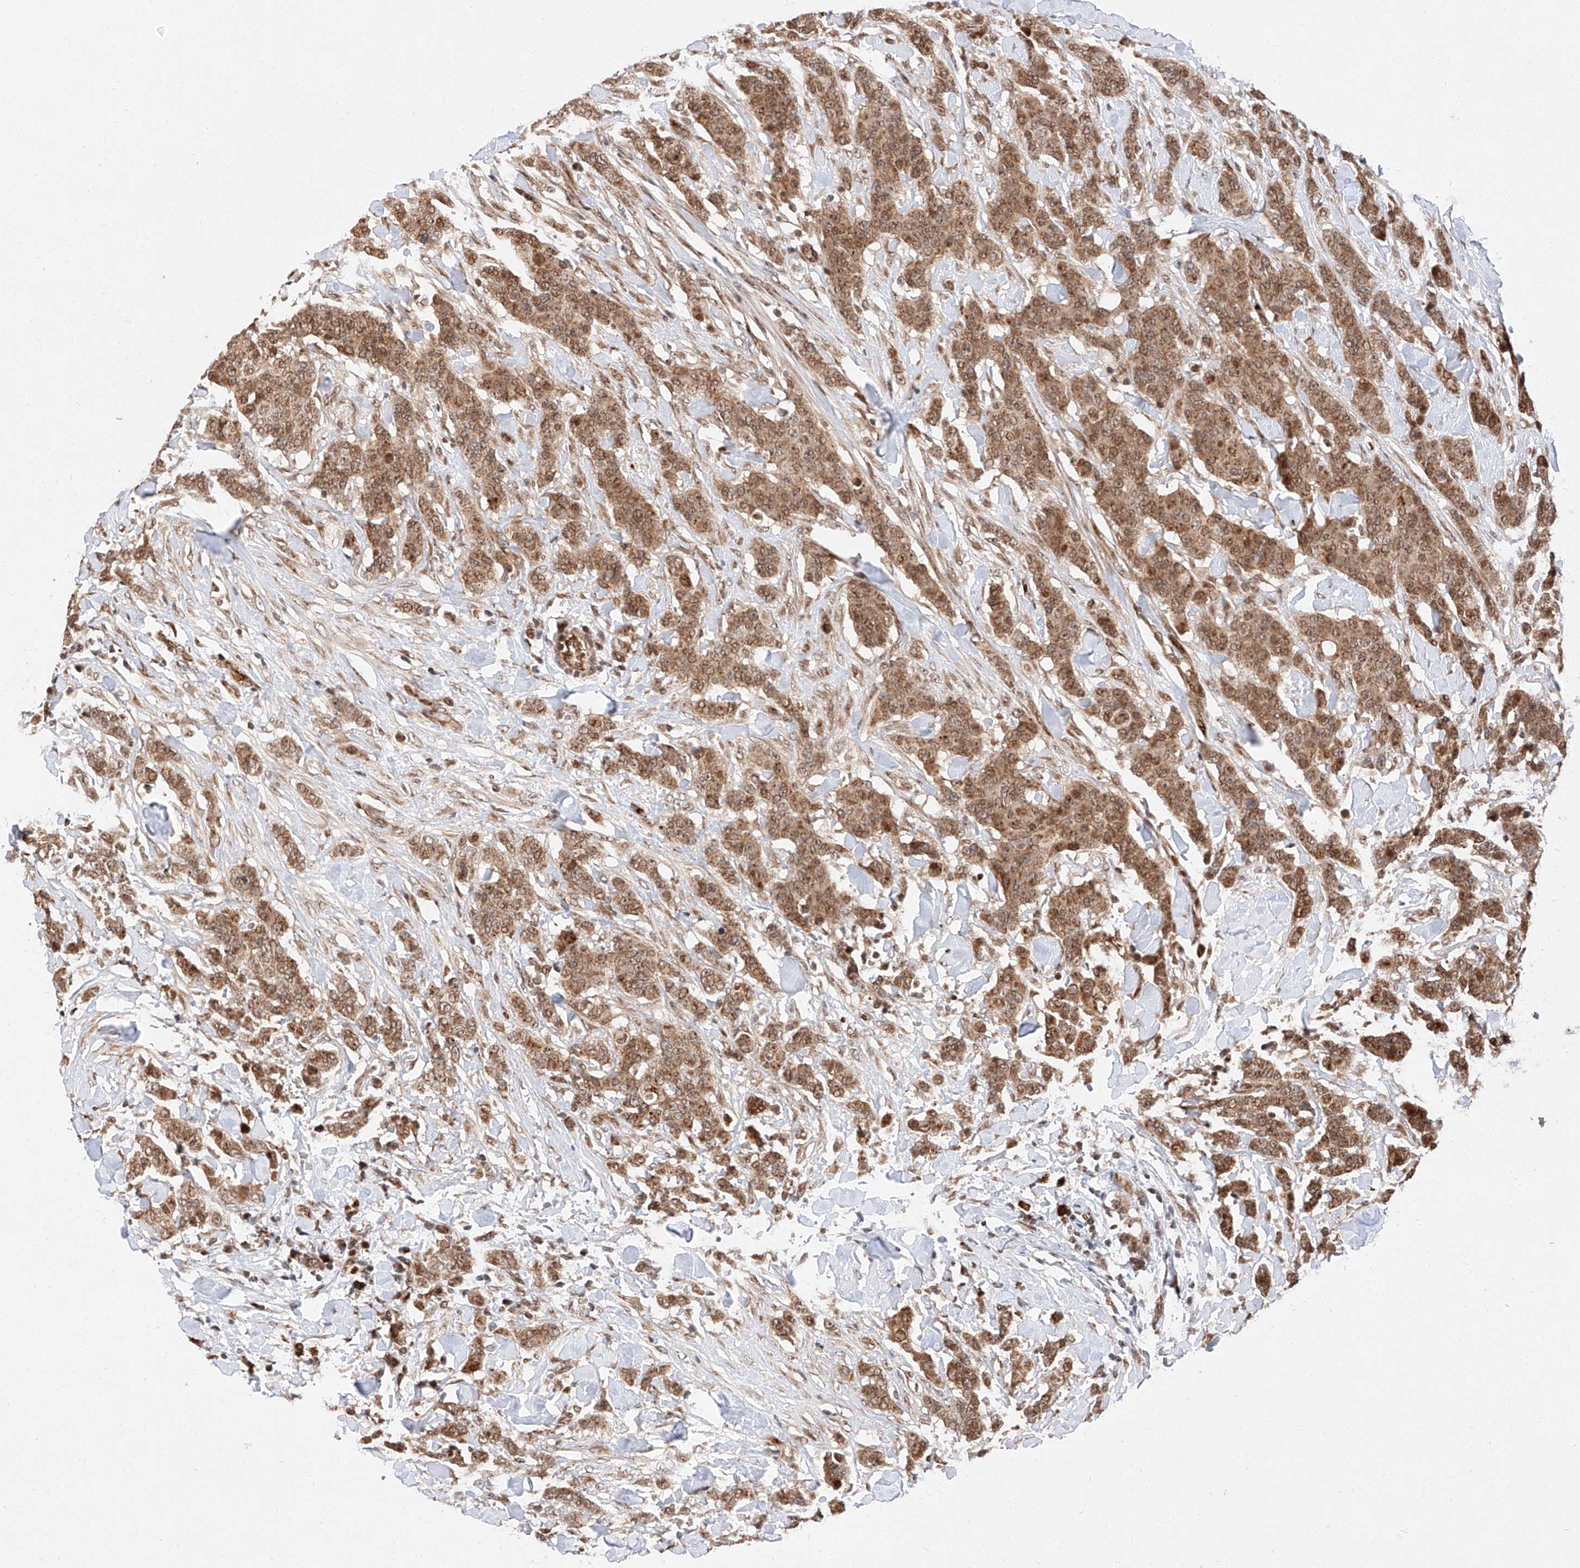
{"staining": {"intensity": "moderate", "quantity": ">75%", "location": "cytoplasmic/membranous,nuclear"}, "tissue": "breast cancer", "cell_type": "Tumor cells", "image_type": "cancer", "snomed": [{"axis": "morphology", "description": "Duct carcinoma"}, {"axis": "topography", "description": "Breast"}], "caption": "There is medium levels of moderate cytoplasmic/membranous and nuclear positivity in tumor cells of breast infiltrating ductal carcinoma, as demonstrated by immunohistochemical staining (brown color).", "gene": "THTPA", "patient": {"sex": "female", "age": 40}}